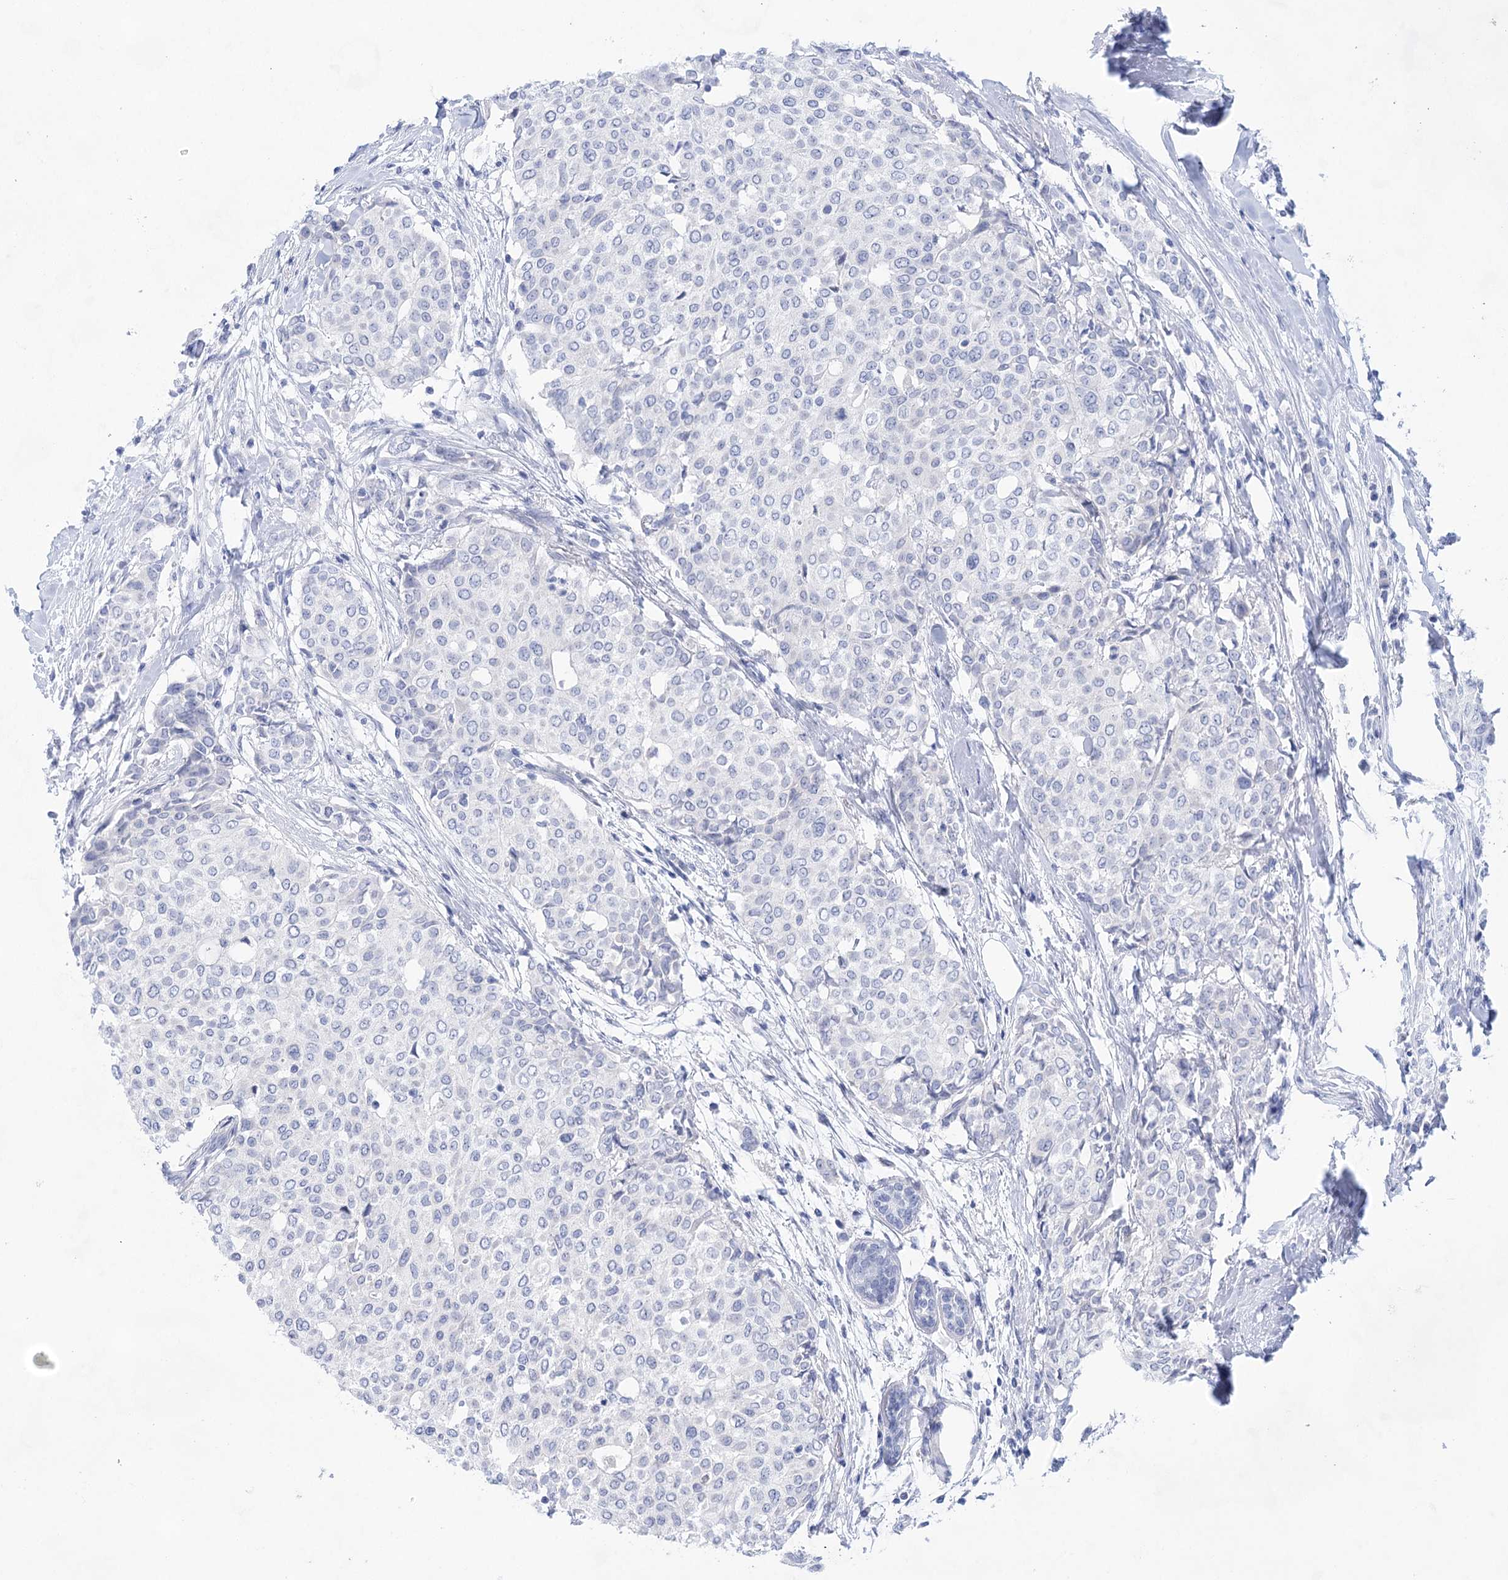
{"staining": {"intensity": "negative", "quantity": "none", "location": "none"}, "tissue": "breast cancer", "cell_type": "Tumor cells", "image_type": "cancer", "snomed": [{"axis": "morphology", "description": "Lobular carcinoma"}, {"axis": "topography", "description": "Breast"}], "caption": "Breast cancer stained for a protein using immunohistochemistry (IHC) shows no staining tumor cells.", "gene": "LALBA", "patient": {"sex": "female", "age": 51}}